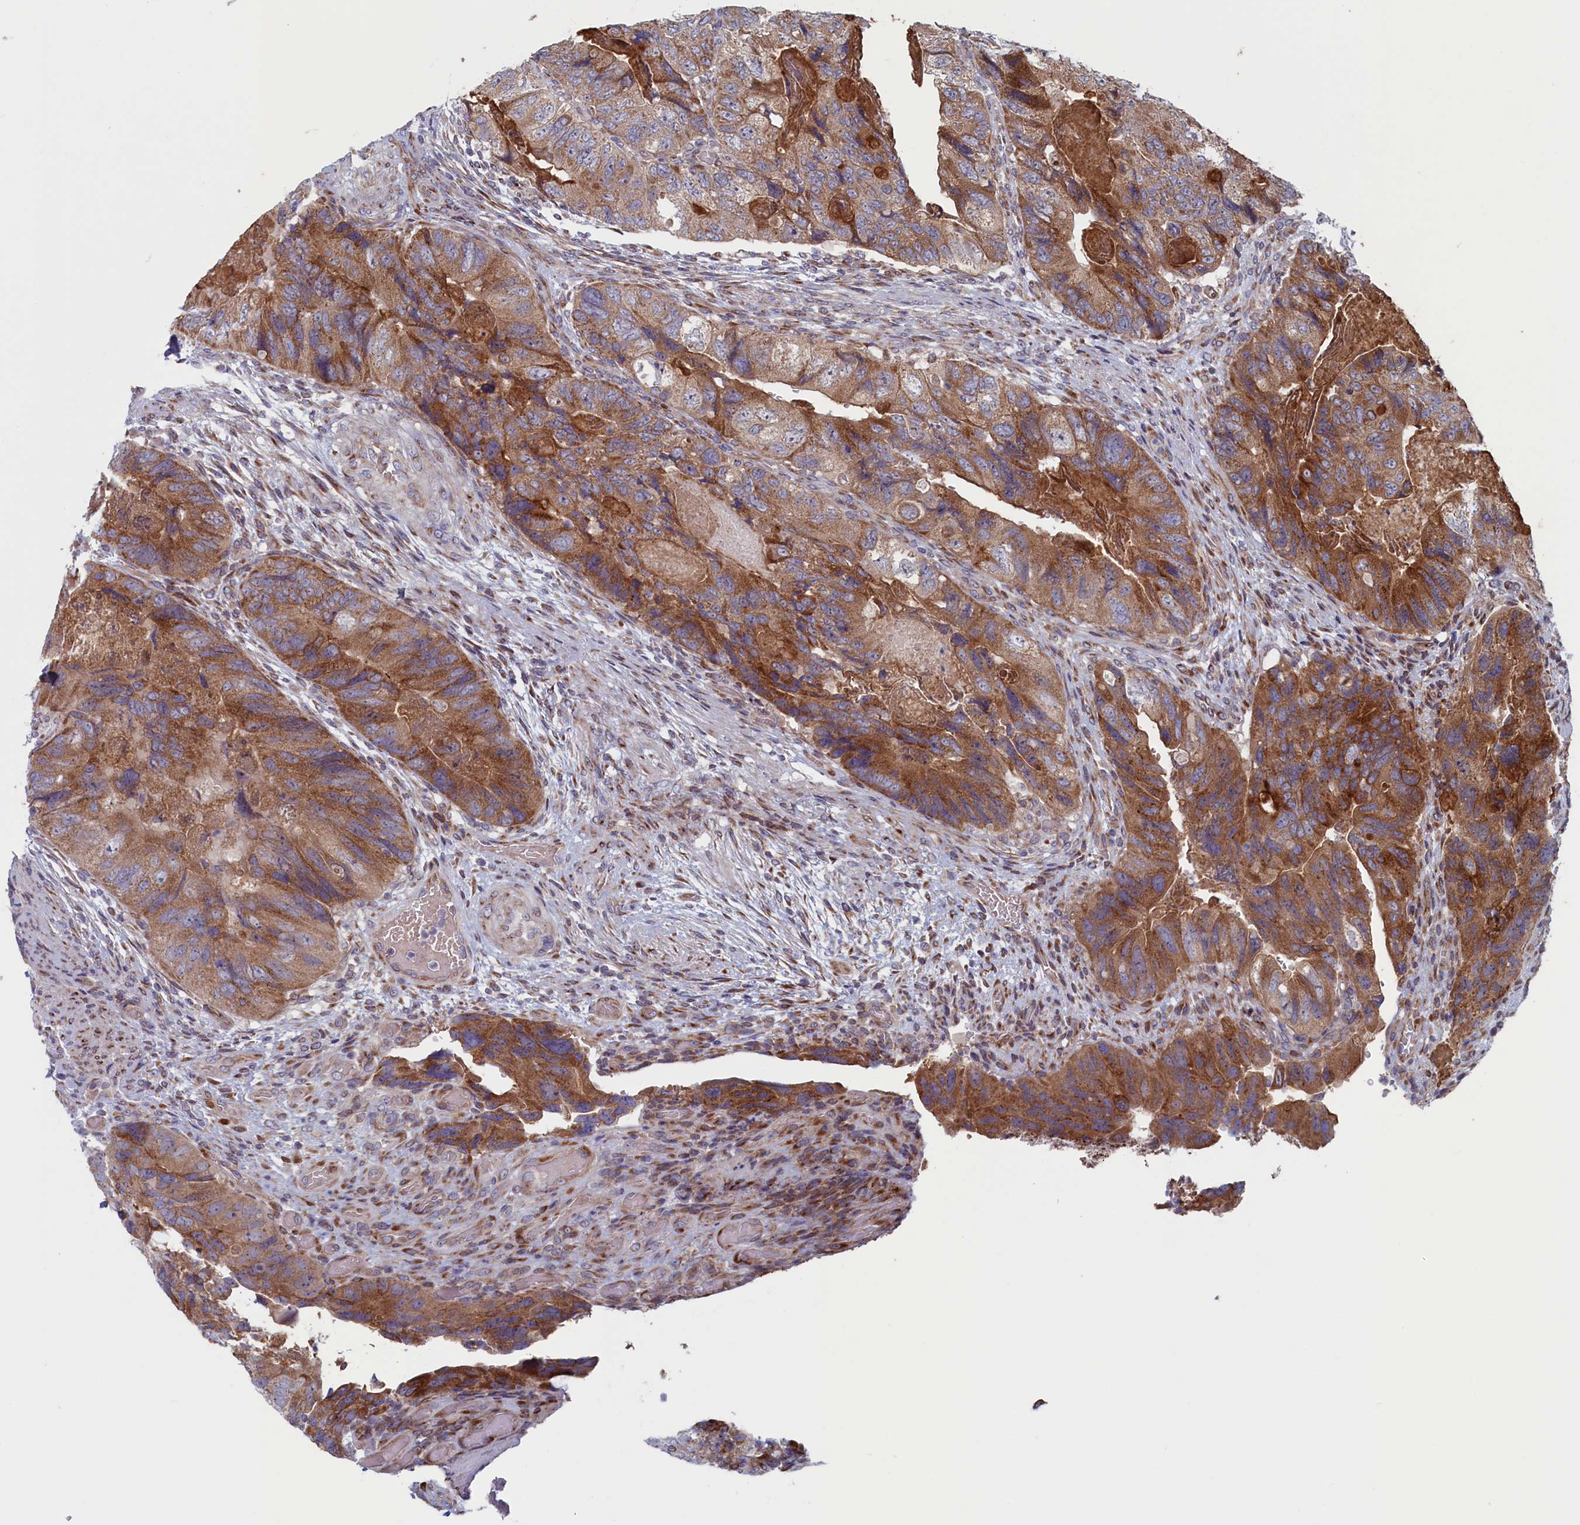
{"staining": {"intensity": "moderate", "quantity": ">75%", "location": "cytoplasmic/membranous"}, "tissue": "colorectal cancer", "cell_type": "Tumor cells", "image_type": "cancer", "snomed": [{"axis": "morphology", "description": "Adenocarcinoma, NOS"}, {"axis": "topography", "description": "Rectum"}], "caption": "Human colorectal adenocarcinoma stained with a brown dye demonstrates moderate cytoplasmic/membranous positive expression in about >75% of tumor cells.", "gene": "MTFMT", "patient": {"sex": "male", "age": 63}}